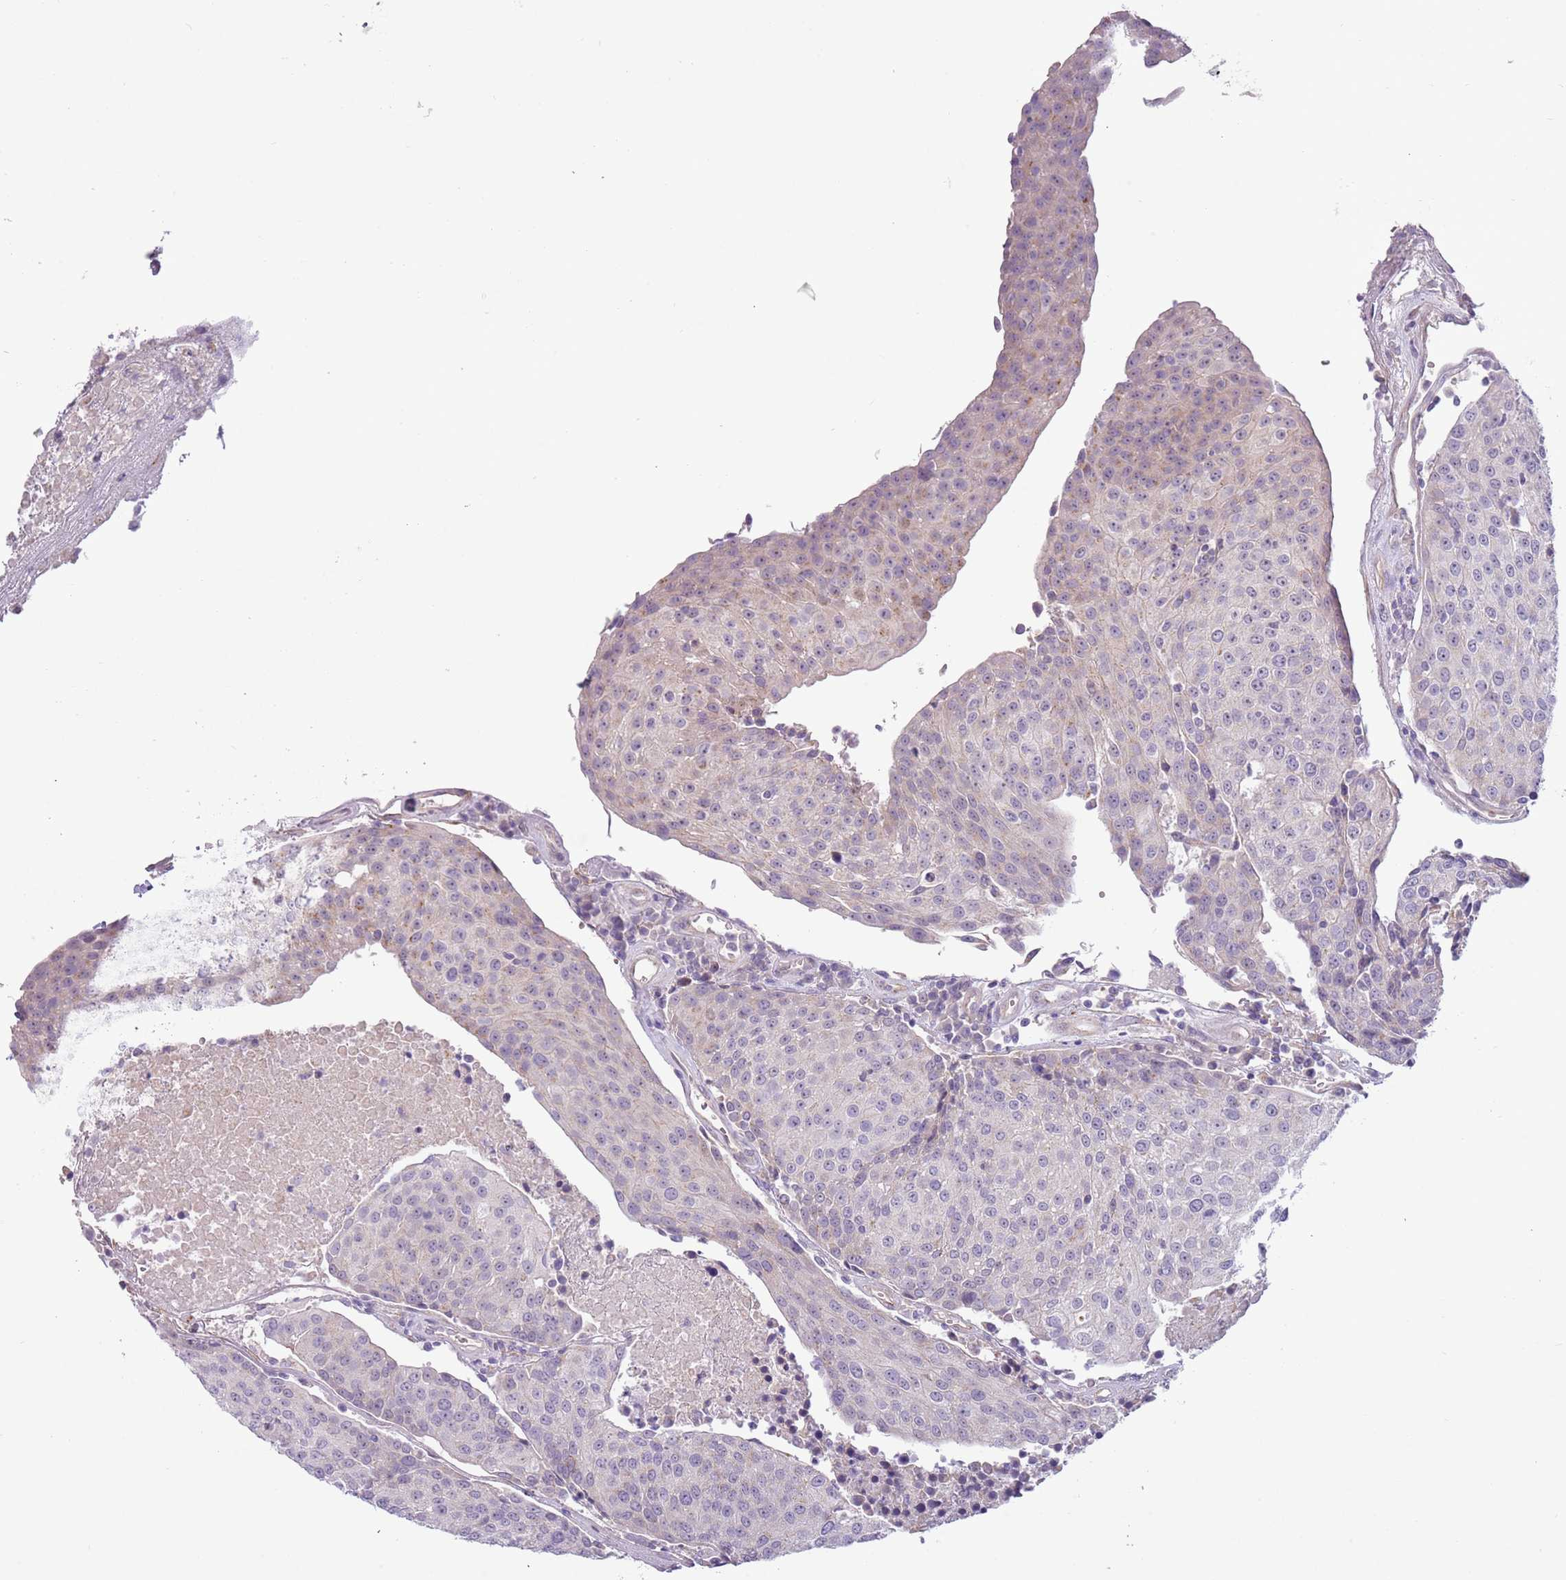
{"staining": {"intensity": "weak", "quantity": "<25%", "location": "cytoplasmic/membranous"}, "tissue": "urothelial cancer", "cell_type": "Tumor cells", "image_type": "cancer", "snomed": [{"axis": "morphology", "description": "Urothelial carcinoma, High grade"}, {"axis": "topography", "description": "Urinary bladder"}], "caption": "DAB (3,3'-diaminobenzidine) immunohistochemical staining of human high-grade urothelial carcinoma demonstrates no significant expression in tumor cells.", "gene": "MRO", "patient": {"sex": "female", "age": 85}}